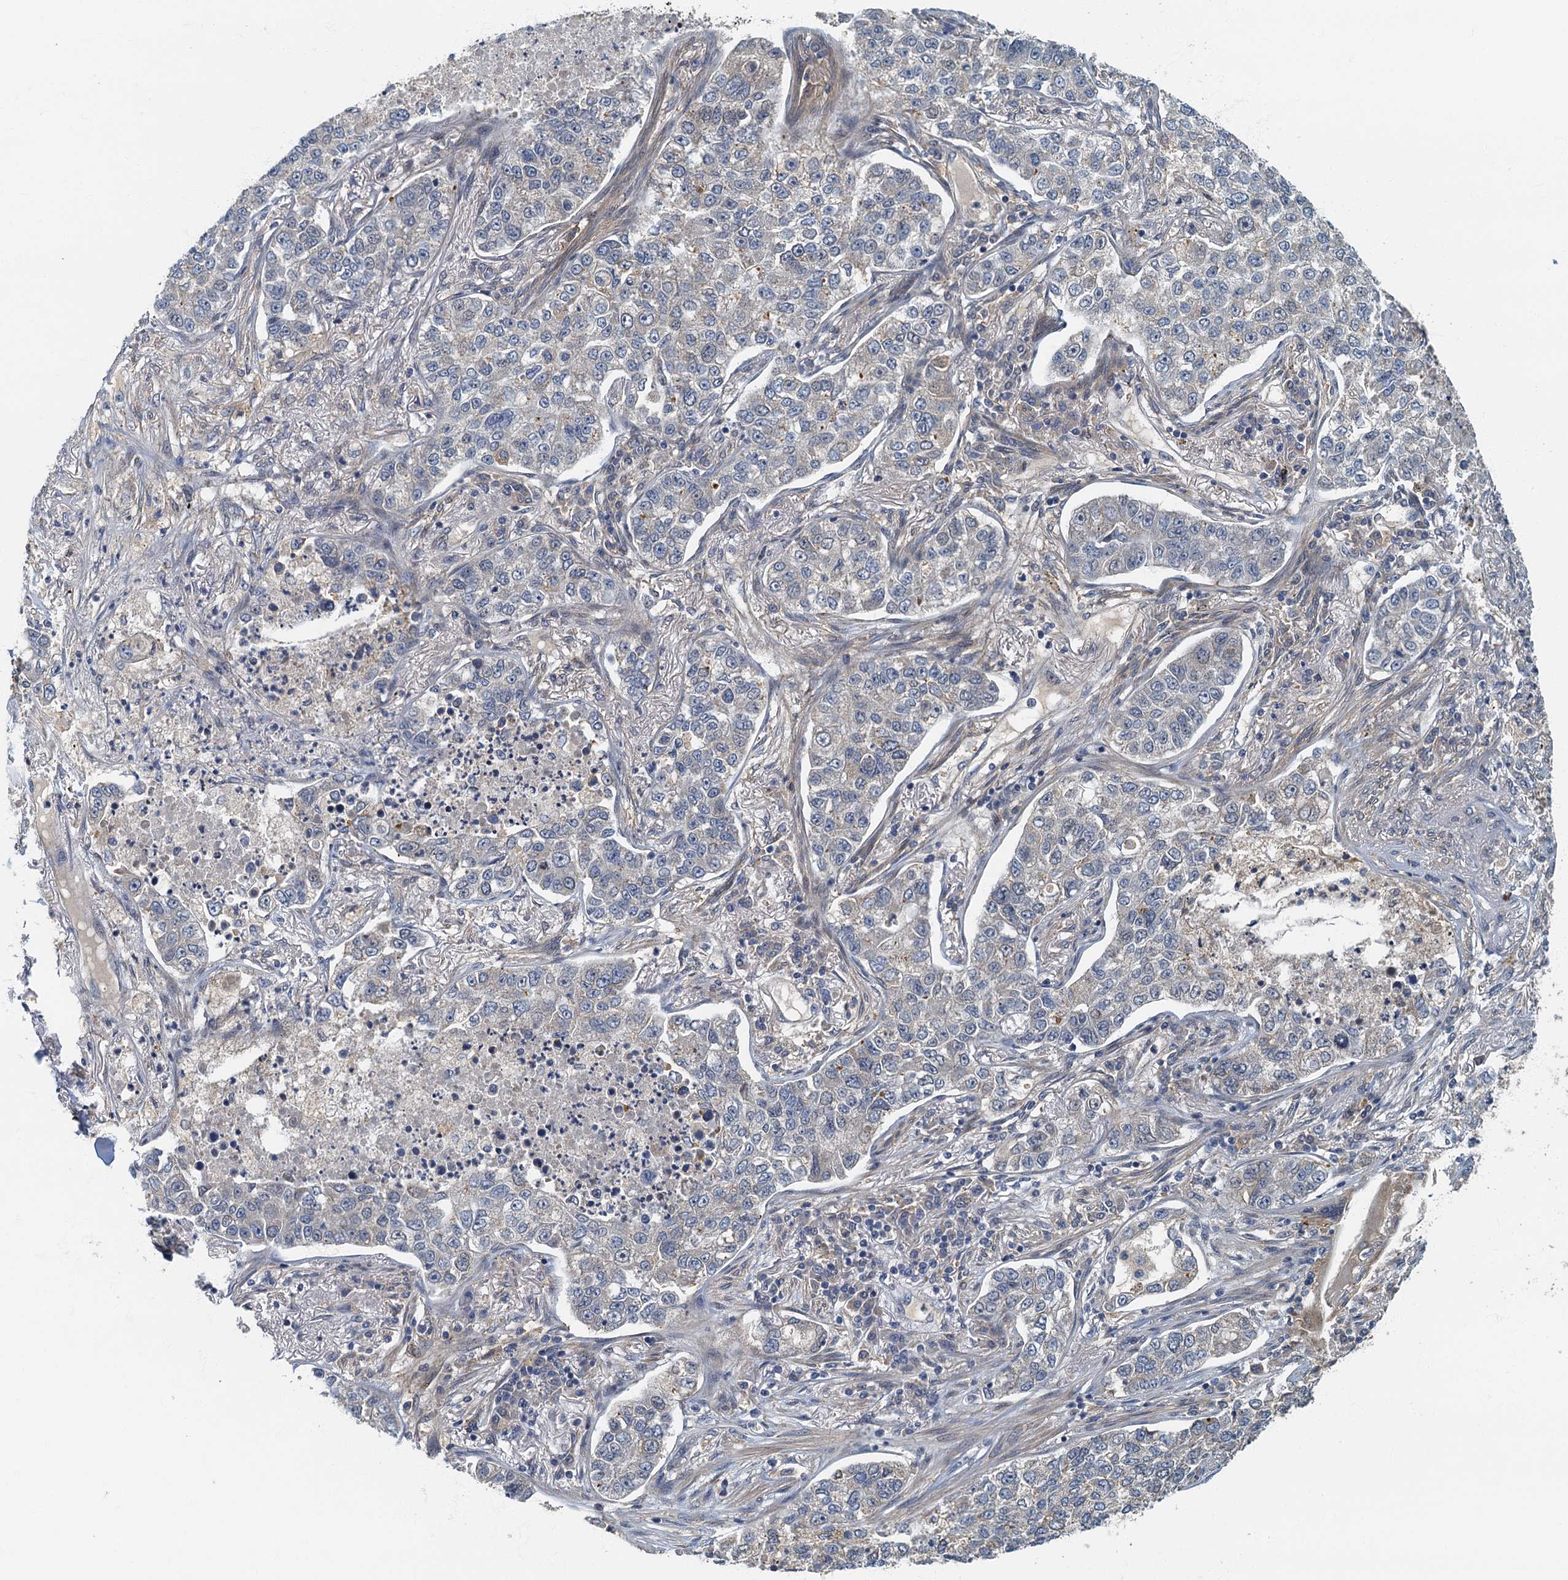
{"staining": {"intensity": "weak", "quantity": "<25%", "location": "cytoplasmic/membranous"}, "tissue": "lung cancer", "cell_type": "Tumor cells", "image_type": "cancer", "snomed": [{"axis": "morphology", "description": "Adenocarcinoma, NOS"}, {"axis": "topography", "description": "Lung"}], "caption": "There is no significant staining in tumor cells of adenocarcinoma (lung). The staining is performed using DAB brown chromogen with nuclei counter-stained in using hematoxylin.", "gene": "CKAP2L", "patient": {"sex": "male", "age": 49}}